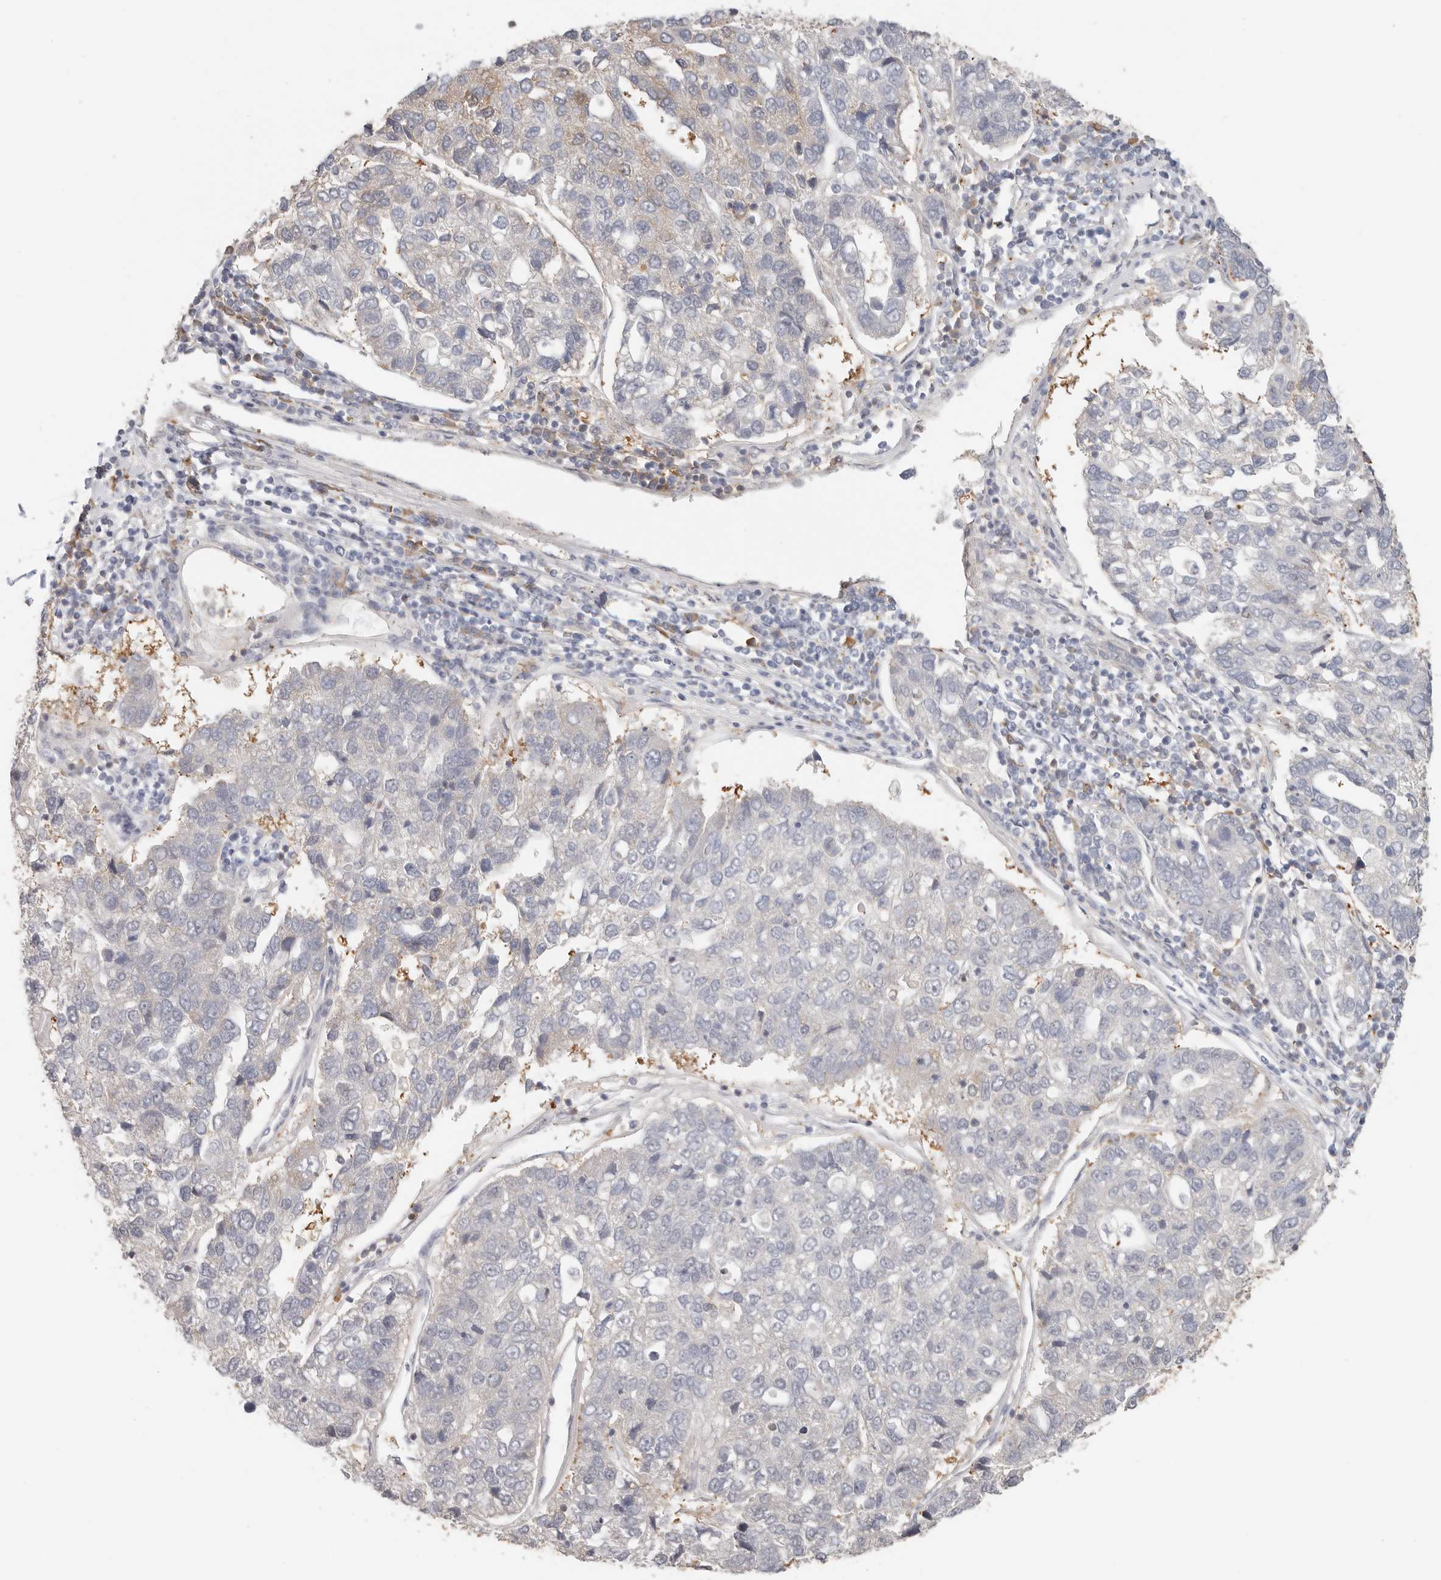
{"staining": {"intensity": "moderate", "quantity": "<25%", "location": "cytoplasmic/membranous,nuclear"}, "tissue": "pancreatic cancer", "cell_type": "Tumor cells", "image_type": "cancer", "snomed": [{"axis": "morphology", "description": "Adenocarcinoma, NOS"}, {"axis": "topography", "description": "Pancreas"}], "caption": "Tumor cells show low levels of moderate cytoplasmic/membranous and nuclear positivity in about <25% of cells in human pancreatic adenocarcinoma. (DAB (3,3'-diaminobenzidine) IHC with brightfield microscopy, high magnification).", "gene": "LARP7", "patient": {"sex": "female", "age": 61}}